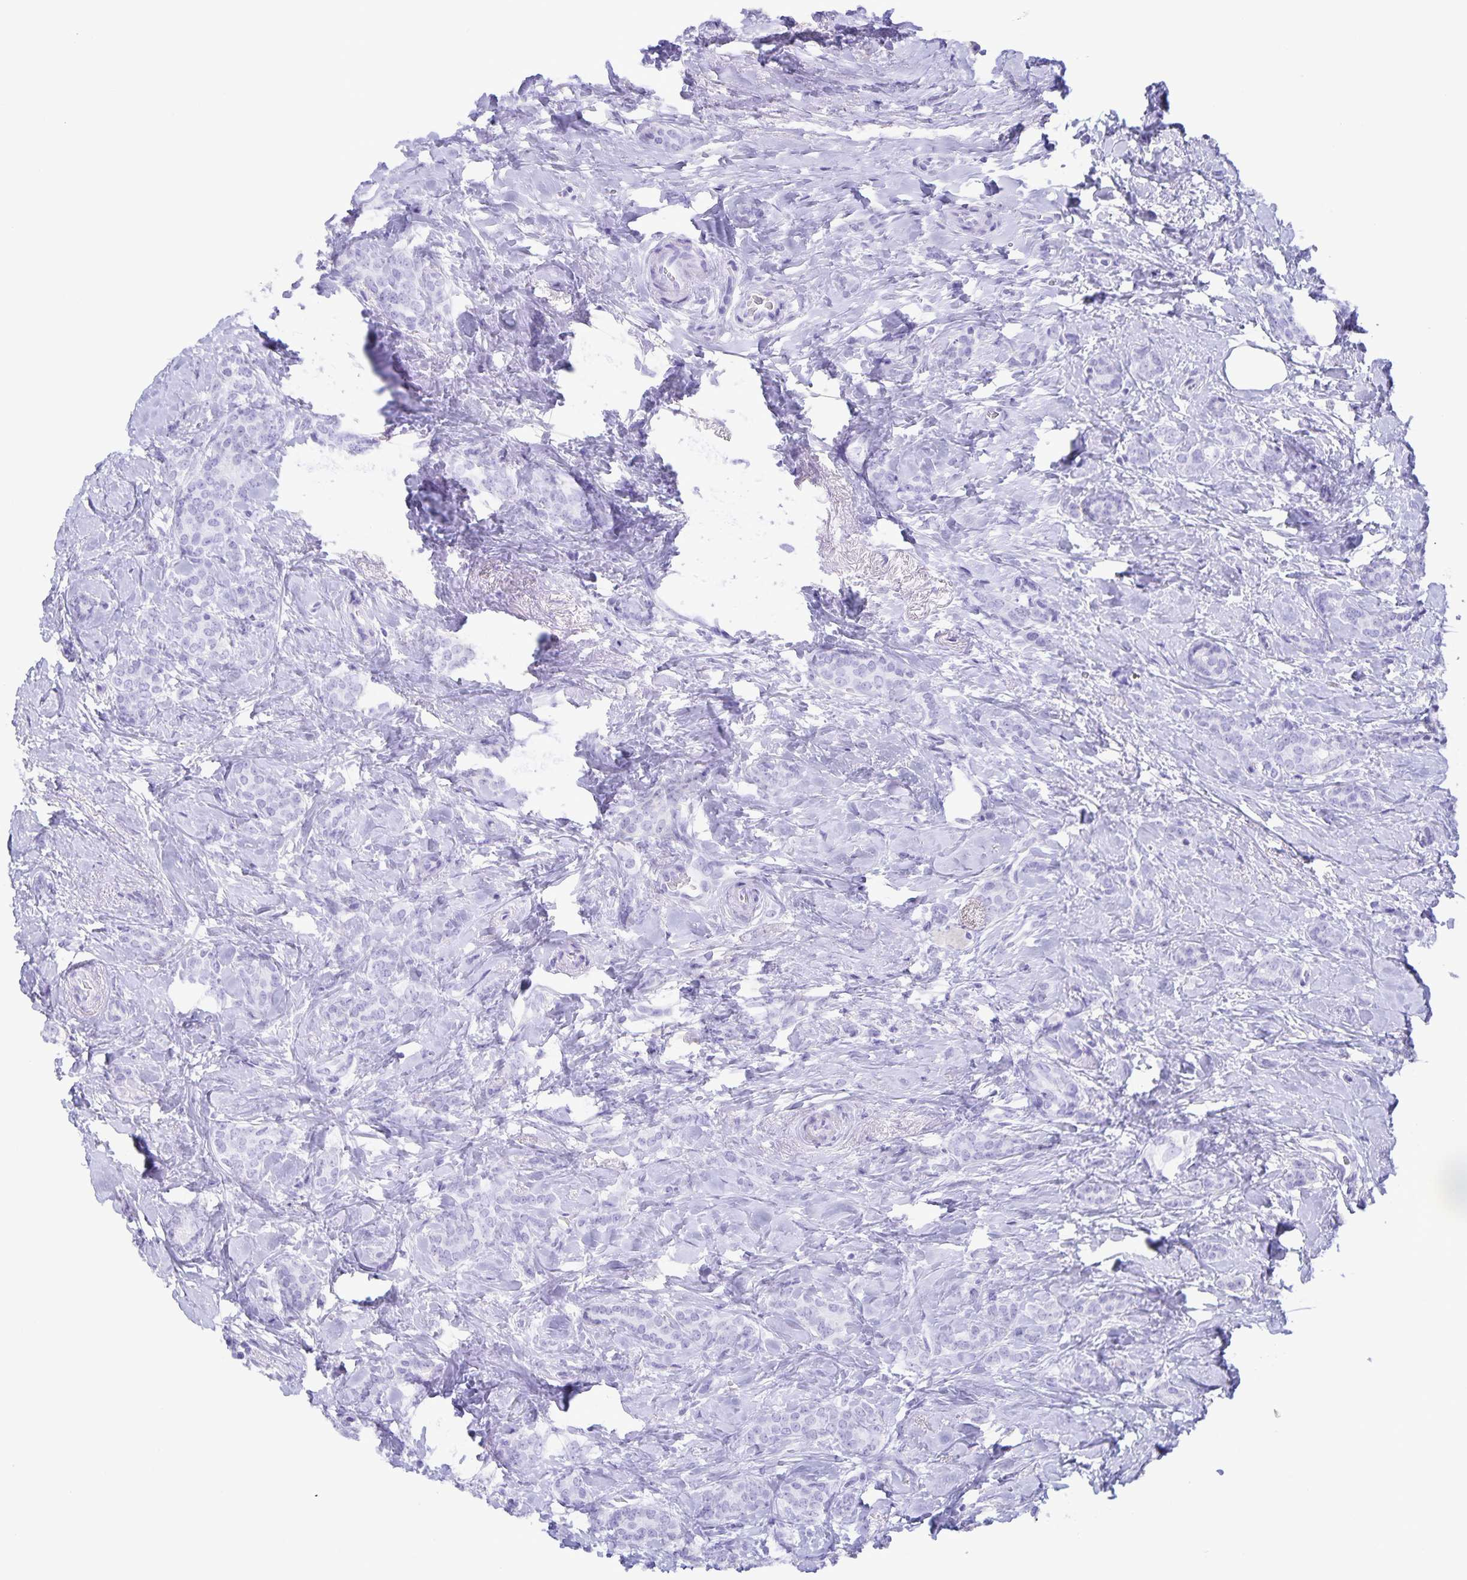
{"staining": {"intensity": "negative", "quantity": "none", "location": "none"}, "tissue": "breast cancer", "cell_type": "Tumor cells", "image_type": "cancer", "snomed": [{"axis": "morphology", "description": "Normal tissue, NOS"}, {"axis": "morphology", "description": "Duct carcinoma"}, {"axis": "topography", "description": "Breast"}], "caption": "Micrograph shows no protein positivity in tumor cells of invasive ductal carcinoma (breast) tissue.", "gene": "AQP4", "patient": {"sex": "female", "age": 77}}